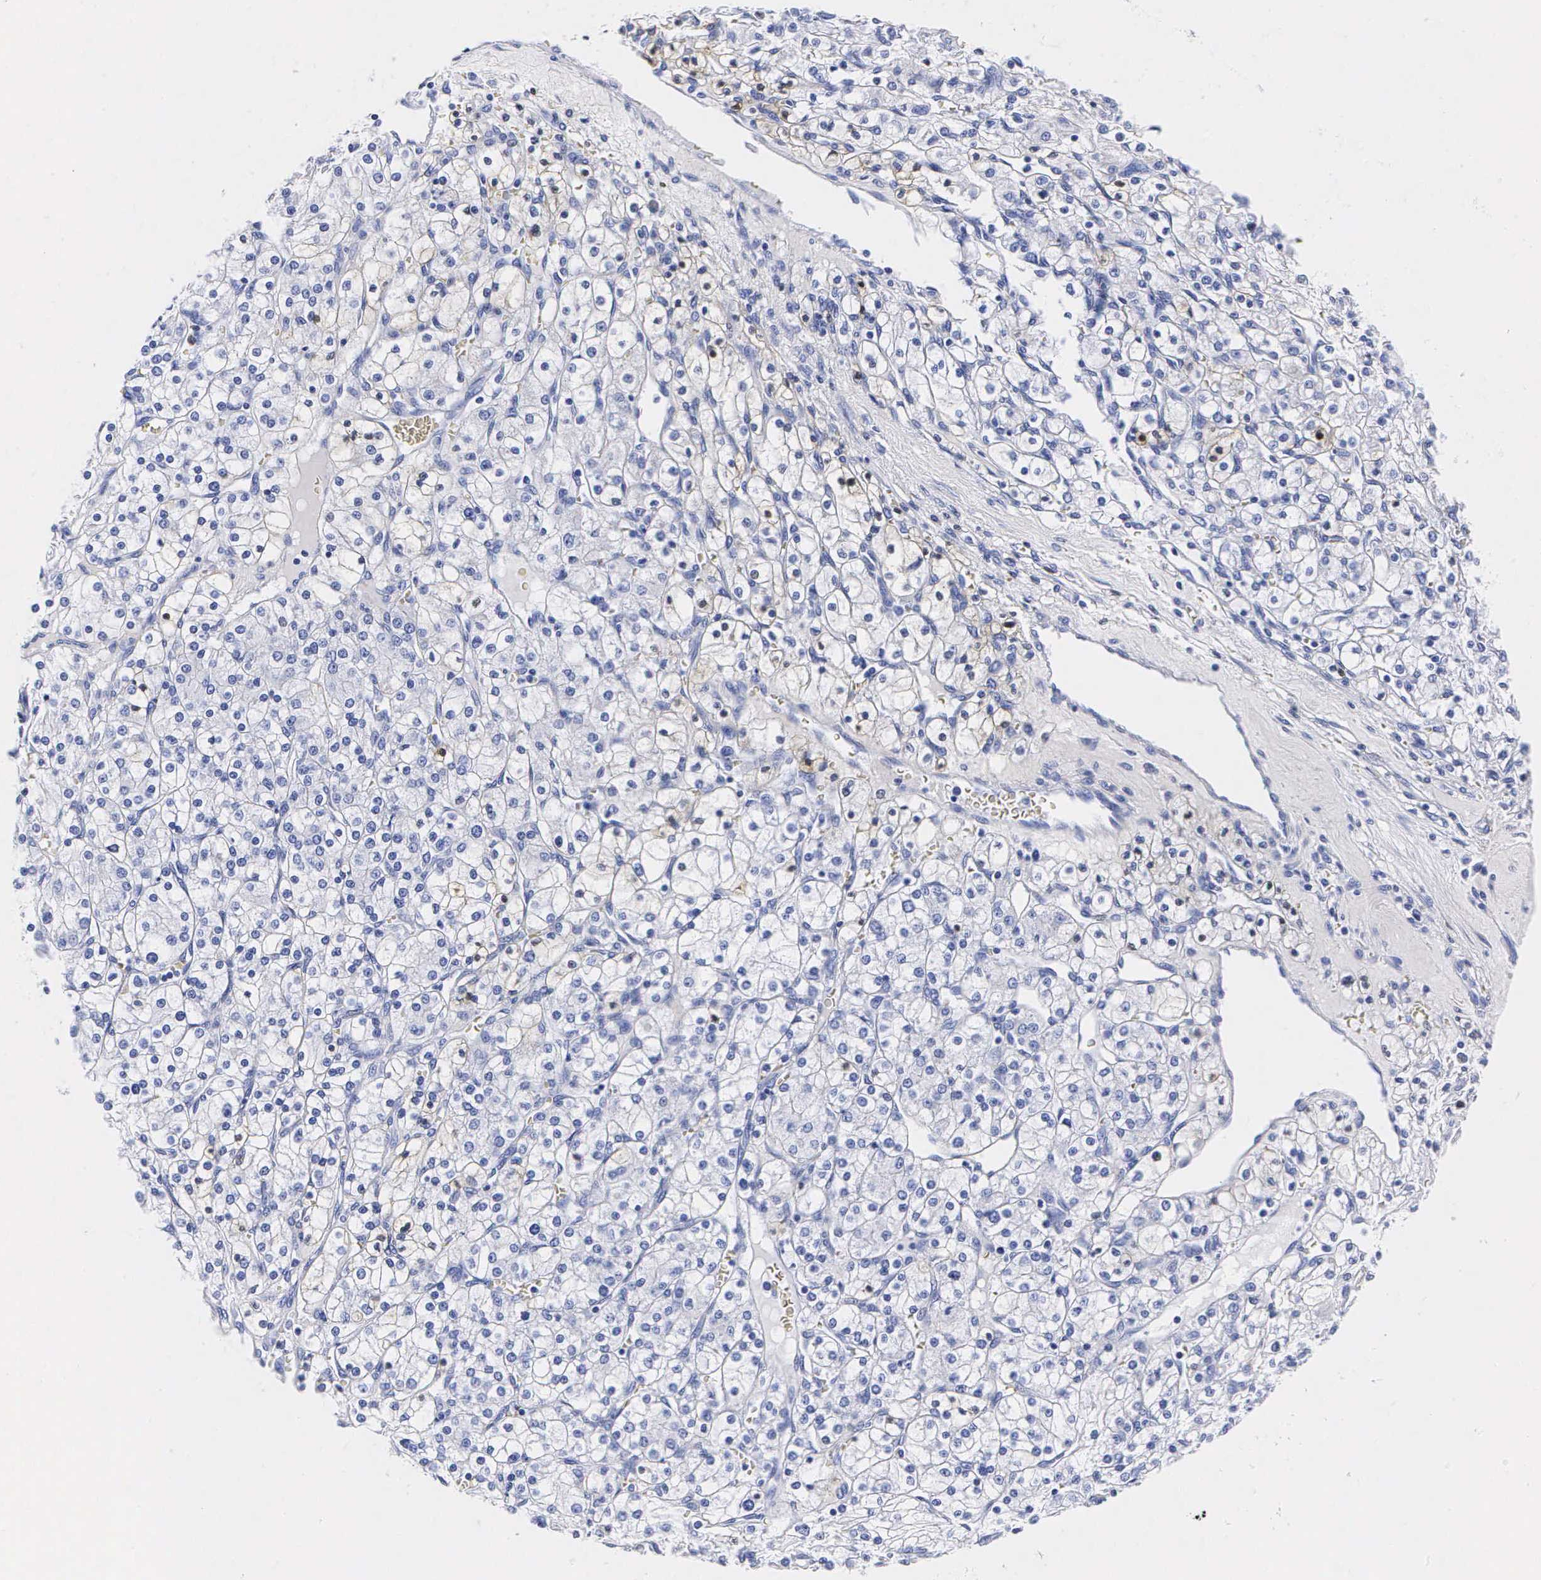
{"staining": {"intensity": "weak", "quantity": "<25%", "location": "cytoplasmic/membranous"}, "tissue": "renal cancer", "cell_type": "Tumor cells", "image_type": "cancer", "snomed": [{"axis": "morphology", "description": "Adenocarcinoma, NOS"}, {"axis": "topography", "description": "Kidney"}], "caption": "This is an immunohistochemistry (IHC) photomicrograph of human adenocarcinoma (renal). There is no expression in tumor cells.", "gene": "ENO2", "patient": {"sex": "female", "age": 62}}